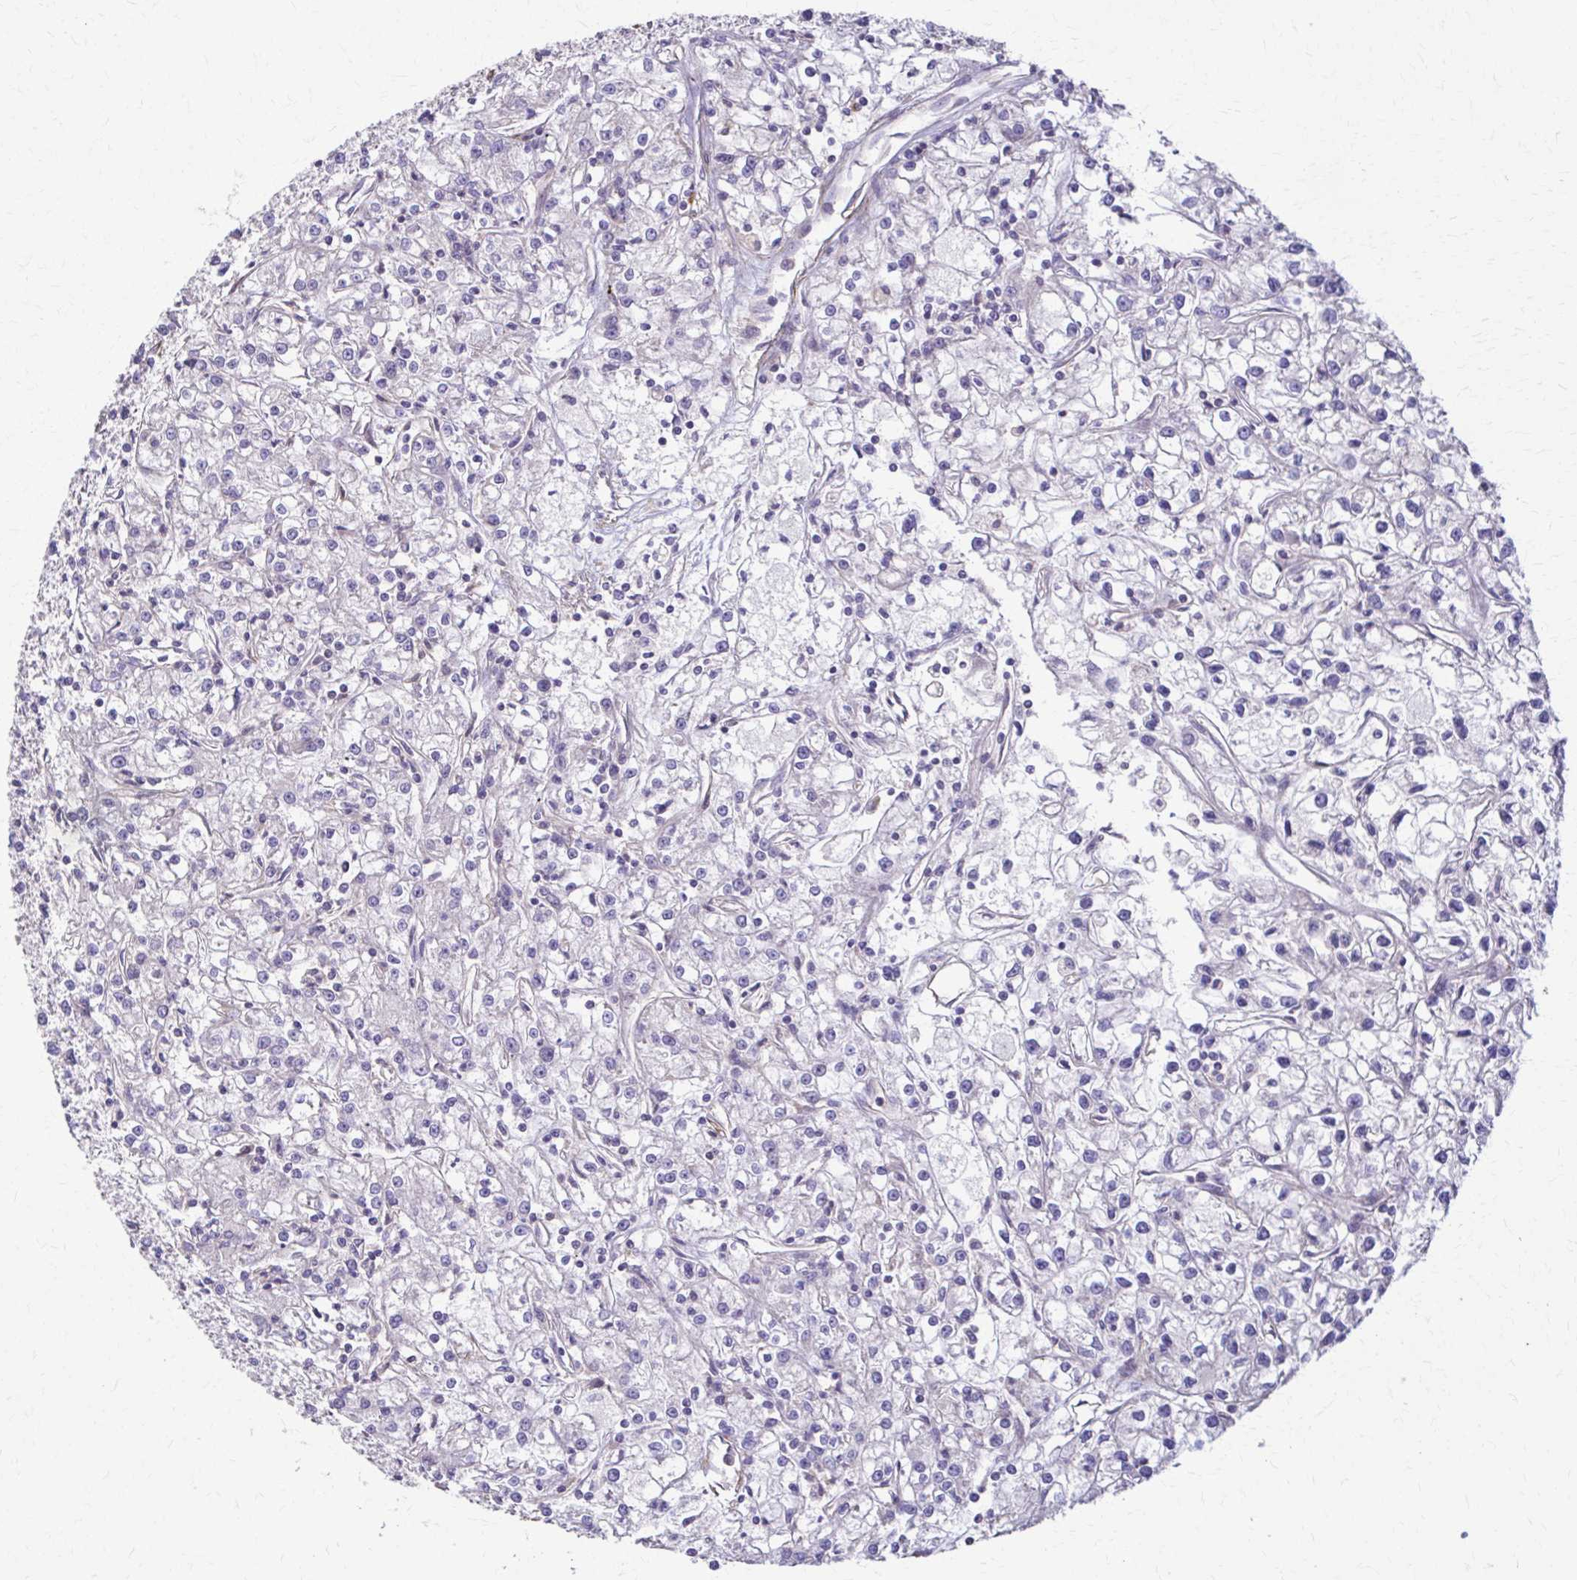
{"staining": {"intensity": "negative", "quantity": "none", "location": "none"}, "tissue": "renal cancer", "cell_type": "Tumor cells", "image_type": "cancer", "snomed": [{"axis": "morphology", "description": "Adenocarcinoma, NOS"}, {"axis": "topography", "description": "Kidney"}], "caption": "Renal cancer was stained to show a protein in brown. There is no significant positivity in tumor cells.", "gene": "DSP", "patient": {"sex": "female", "age": 59}}